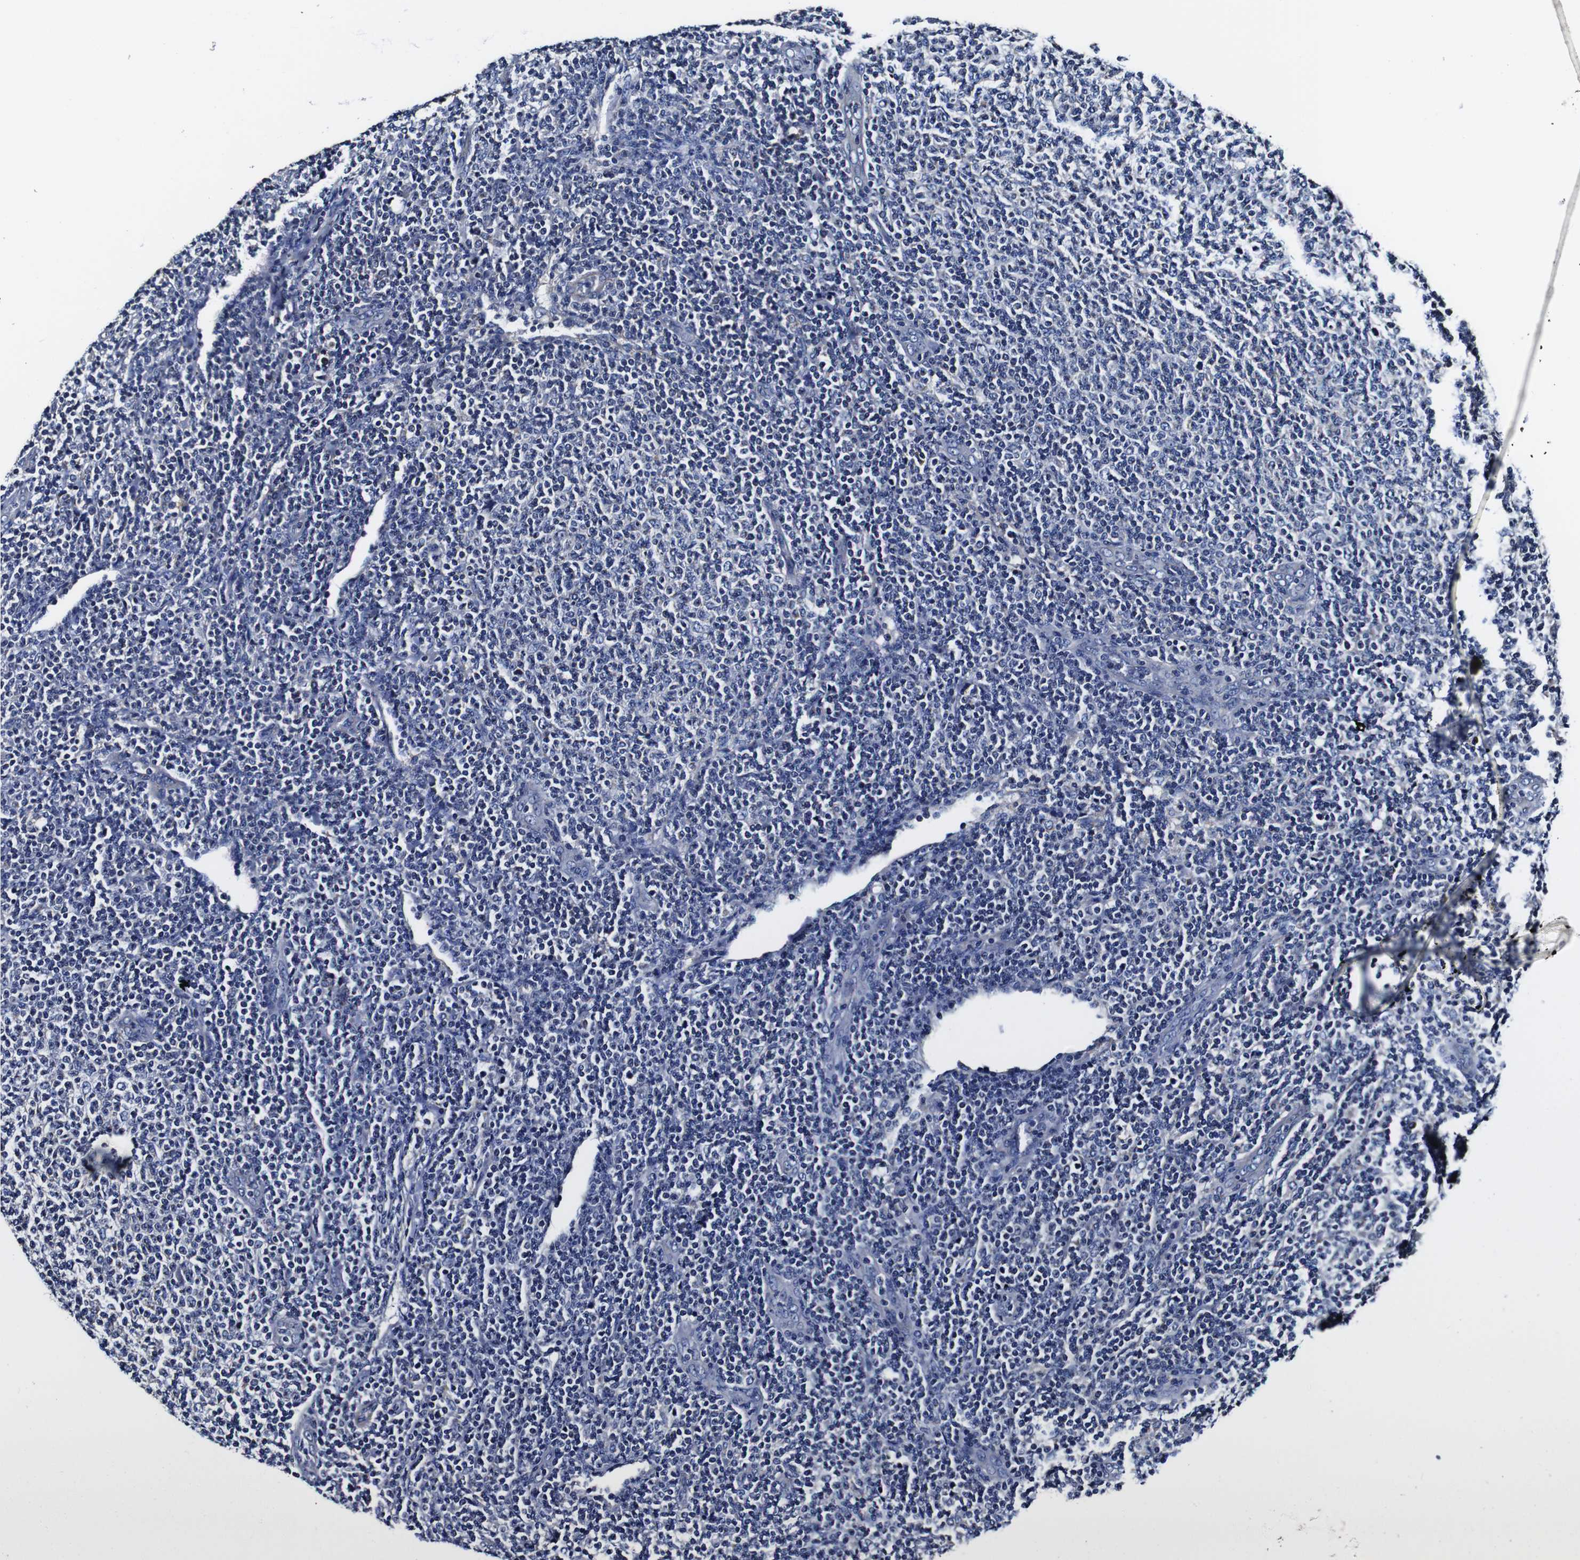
{"staining": {"intensity": "negative", "quantity": "none", "location": "none"}, "tissue": "lymphoma", "cell_type": "Tumor cells", "image_type": "cancer", "snomed": [{"axis": "morphology", "description": "Malignant lymphoma, non-Hodgkin's type, Low grade"}, {"axis": "topography", "description": "Lymph node"}], "caption": "Protein analysis of lymphoma exhibits no significant expression in tumor cells.", "gene": "PDCD6IP", "patient": {"sex": "male", "age": 66}}